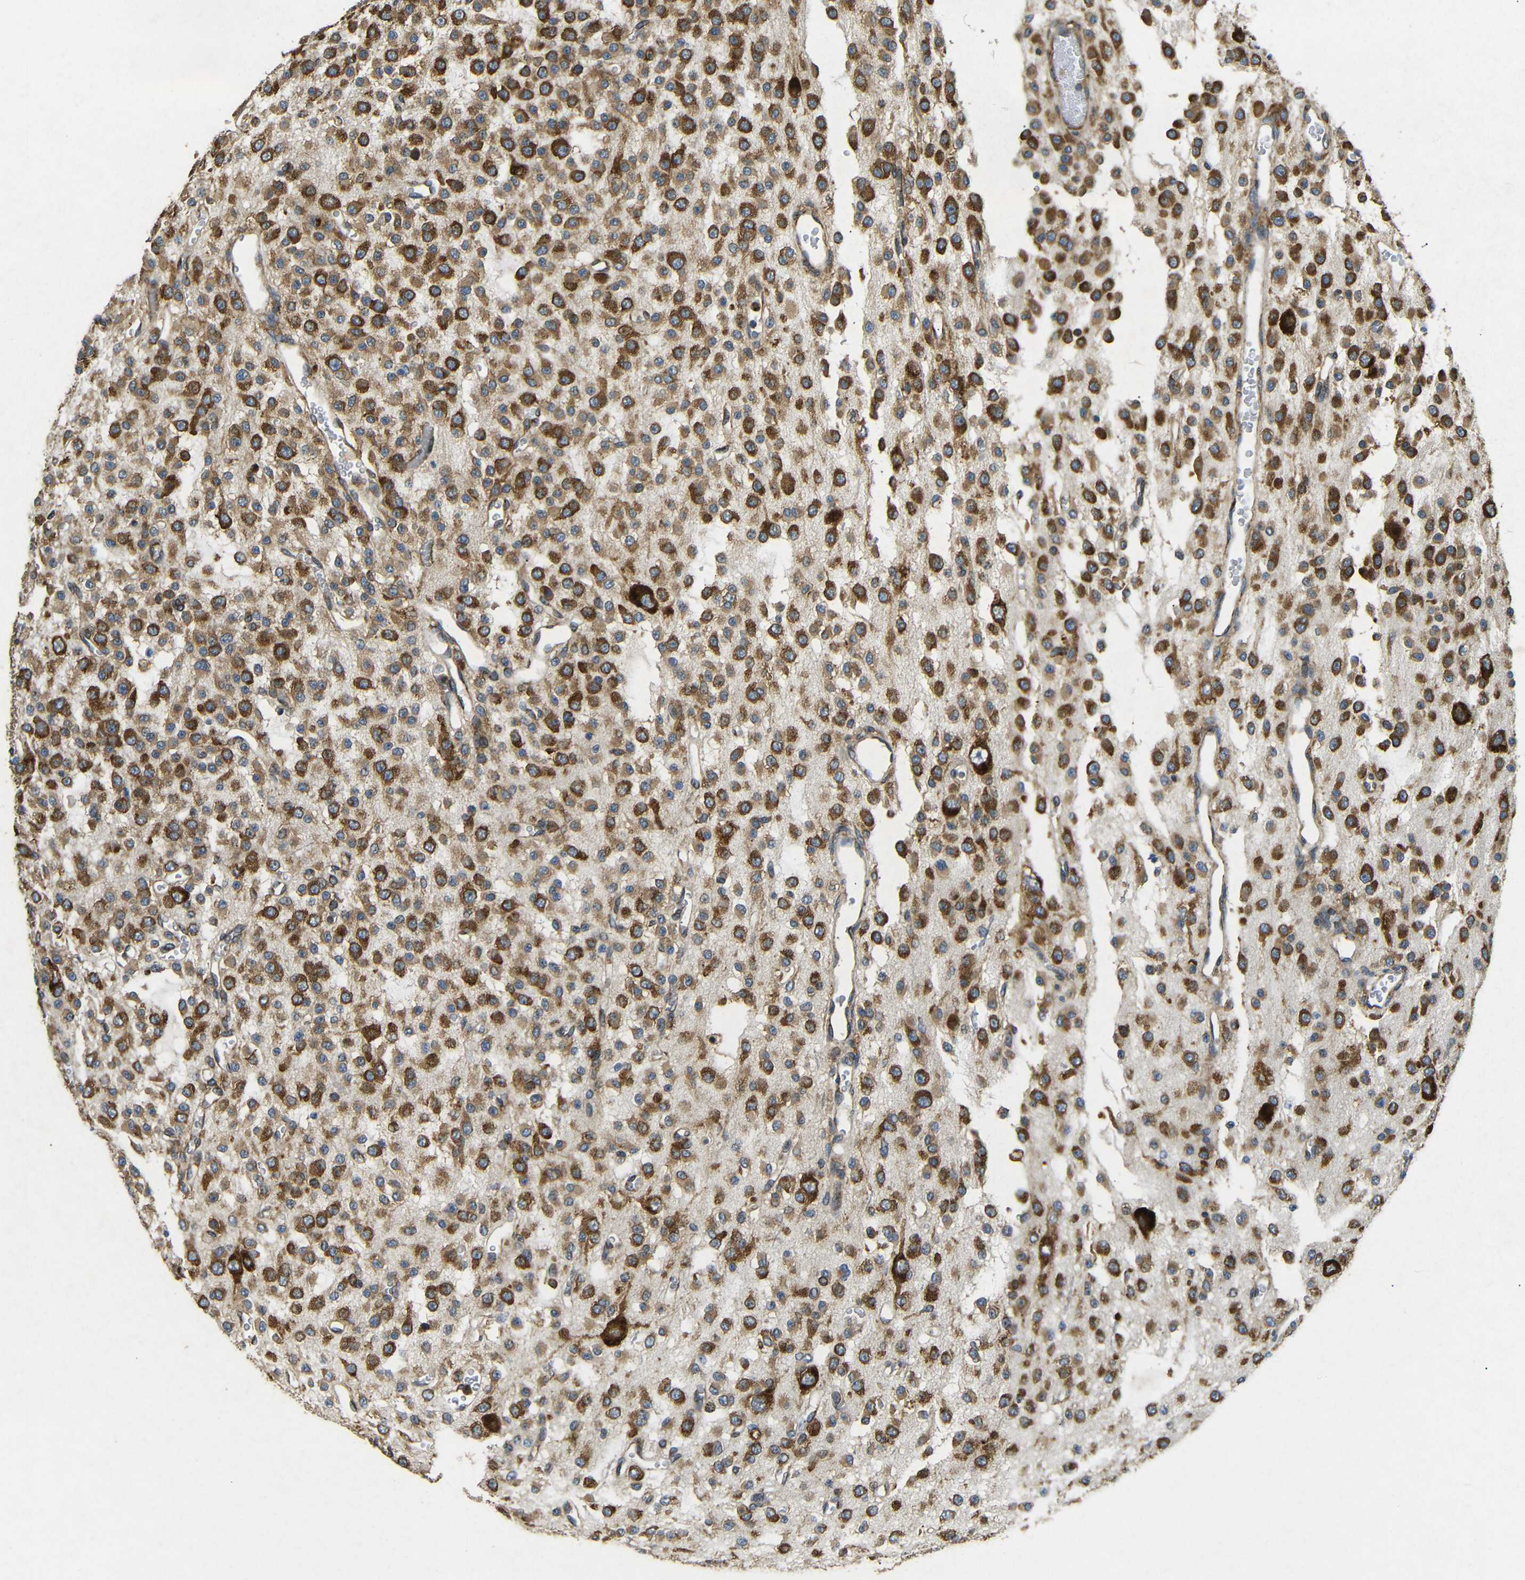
{"staining": {"intensity": "strong", "quantity": ">75%", "location": "cytoplasmic/membranous"}, "tissue": "glioma", "cell_type": "Tumor cells", "image_type": "cancer", "snomed": [{"axis": "morphology", "description": "Glioma, malignant, Low grade"}, {"axis": "topography", "description": "Brain"}], "caption": "Malignant low-grade glioma stained for a protein displays strong cytoplasmic/membranous positivity in tumor cells.", "gene": "BTF3", "patient": {"sex": "male", "age": 38}}